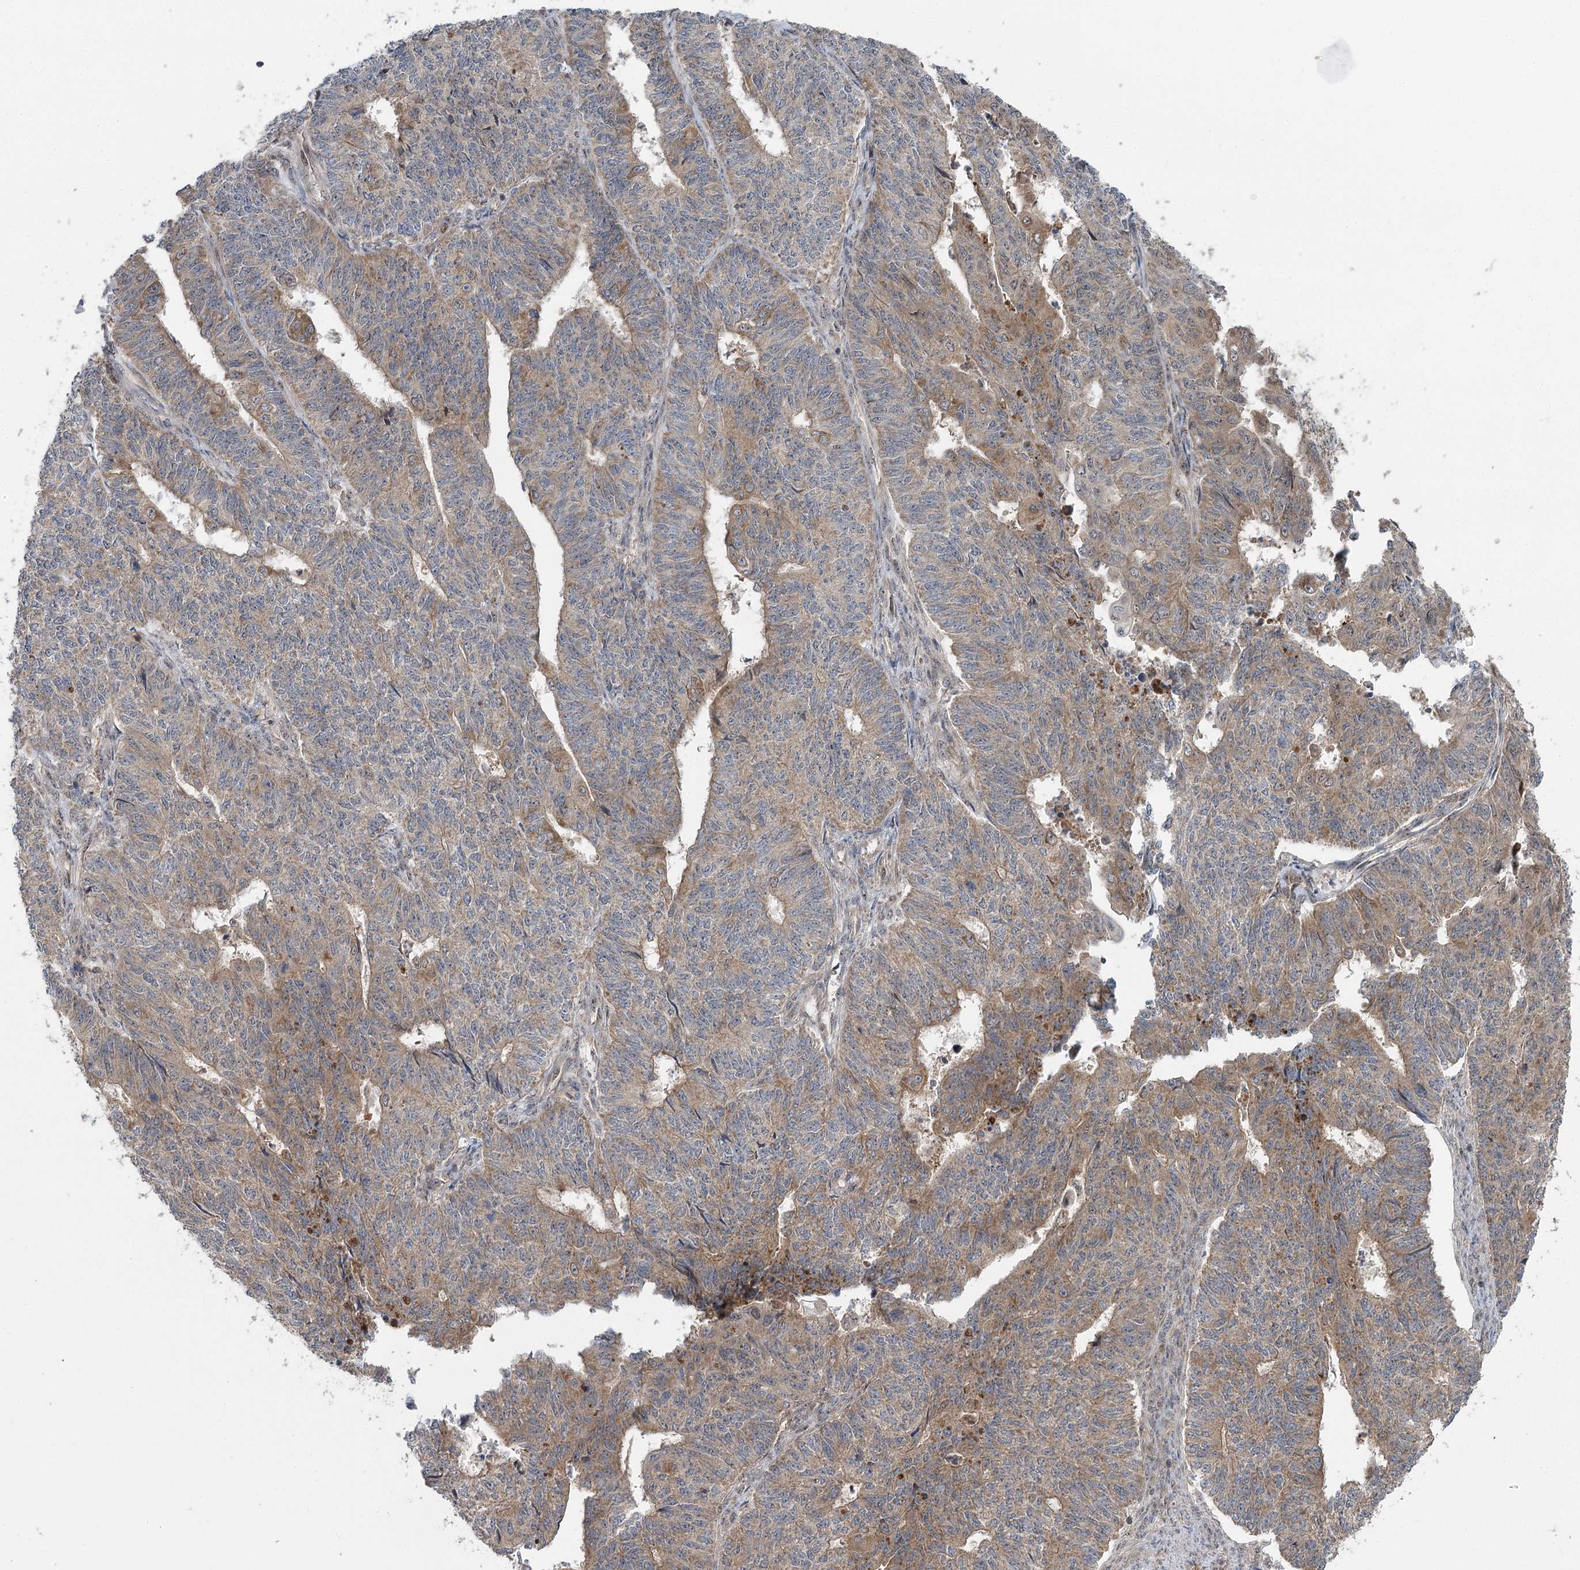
{"staining": {"intensity": "weak", "quantity": "25%-75%", "location": "cytoplasmic/membranous"}, "tissue": "endometrial cancer", "cell_type": "Tumor cells", "image_type": "cancer", "snomed": [{"axis": "morphology", "description": "Adenocarcinoma, NOS"}, {"axis": "topography", "description": "Endometrium"}], "caption": "Tumor cells reveal low levels of weak cytoplasmic/membranous positivity in about 25%-75% of cells in adenocarcinoma (endometrial).", "gene": "C12orf4", "patient": {"sex": "female", "age": 32}}